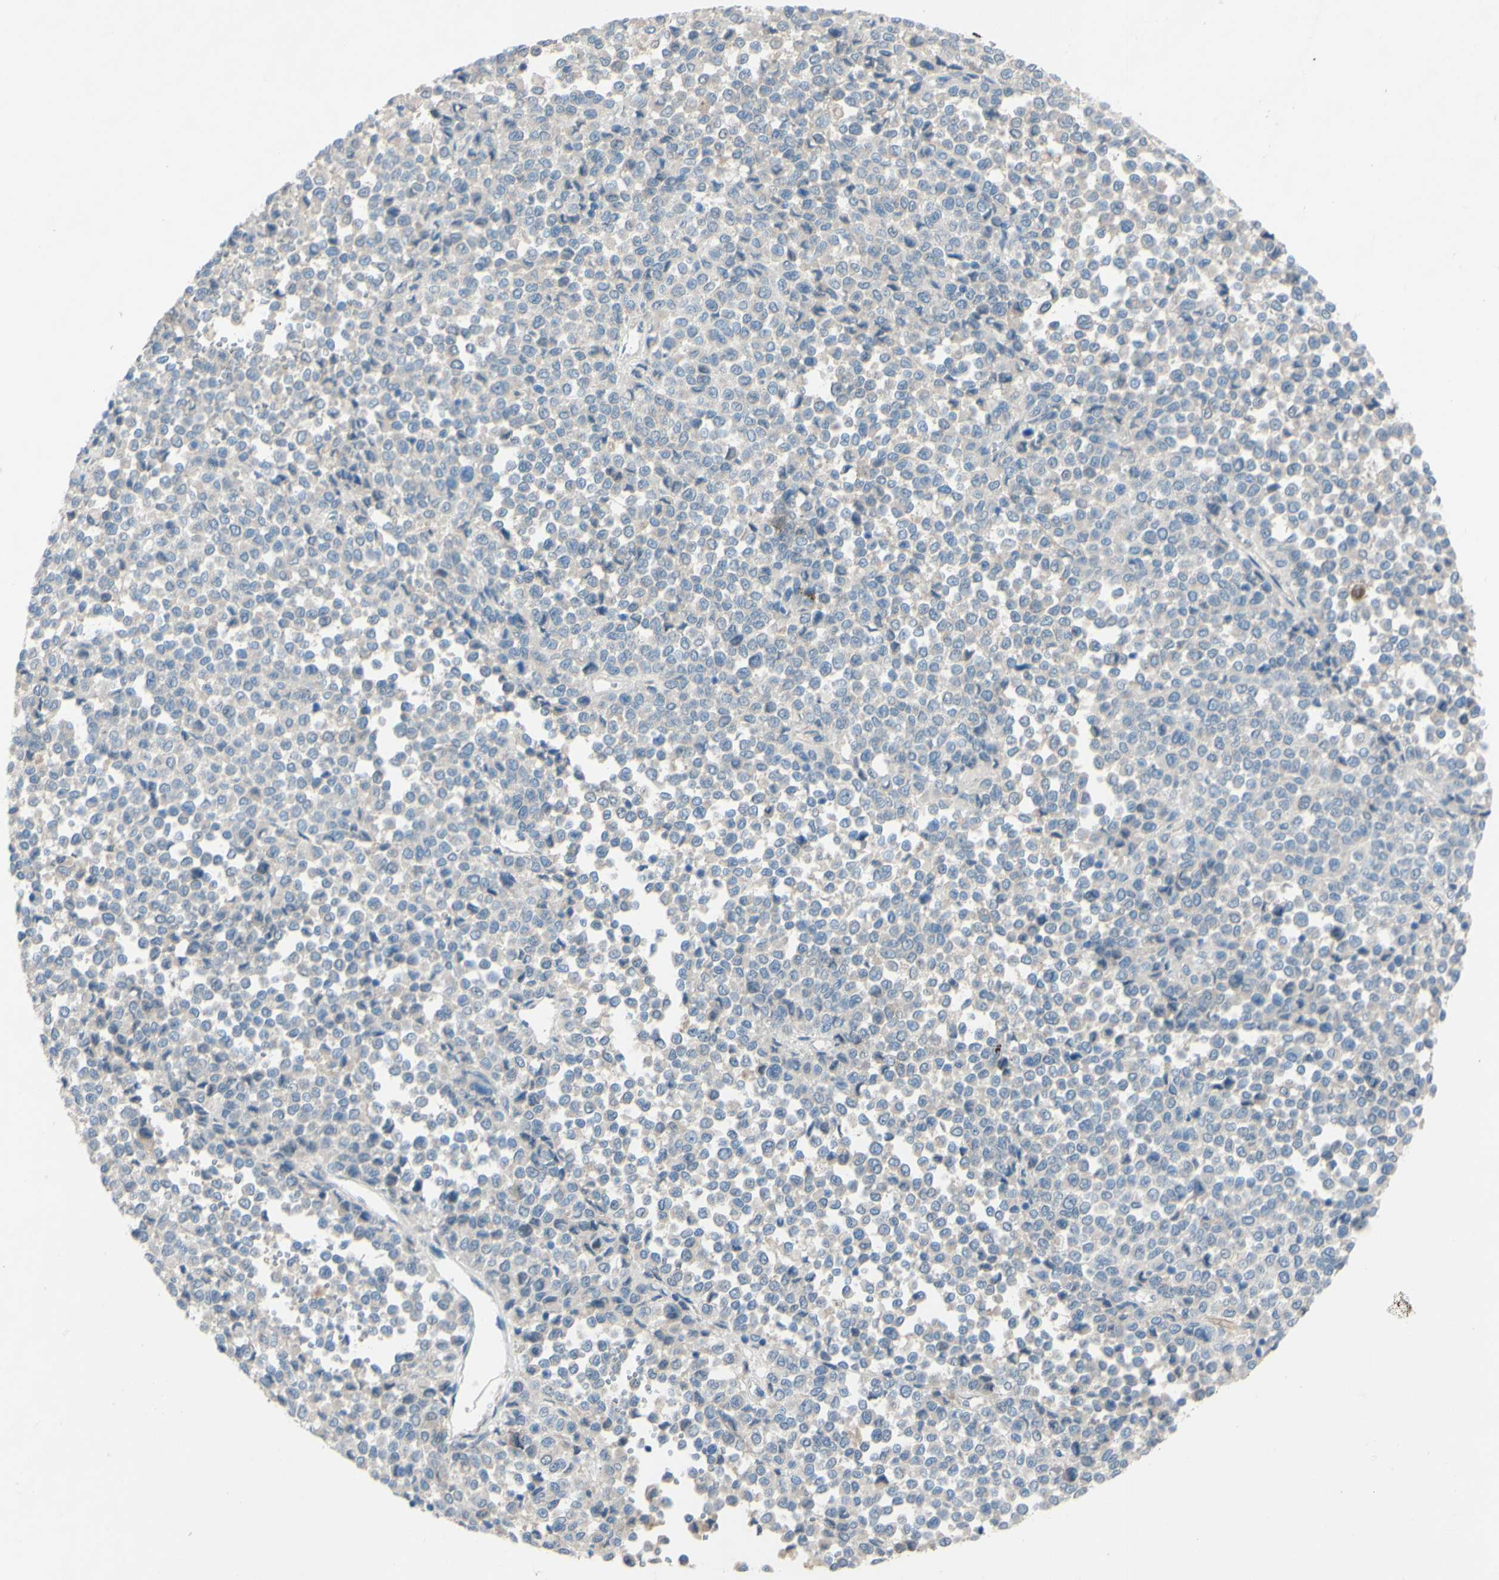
{"staining": {"intensity": "negative", "quantity": "none", "location": "none"}, "tissue": "melanoma", "cell_type": "Tumor cells", "image_type": "cancer", "snomed": [{"axis": "morphology", "description": "Malignant melanoma, Metastatic site"}, {"axis": "topography", "description": "Pancreas"}], "caption": "This micrograph is of malignant melanoma (metastatic site) stained with IHC to label a protein in brown with the nuclei are counter-stained blue. There is no positivity in tumor cells.", "gene": "CDCP1", "patient": {"sex": "female", "age": 30}}